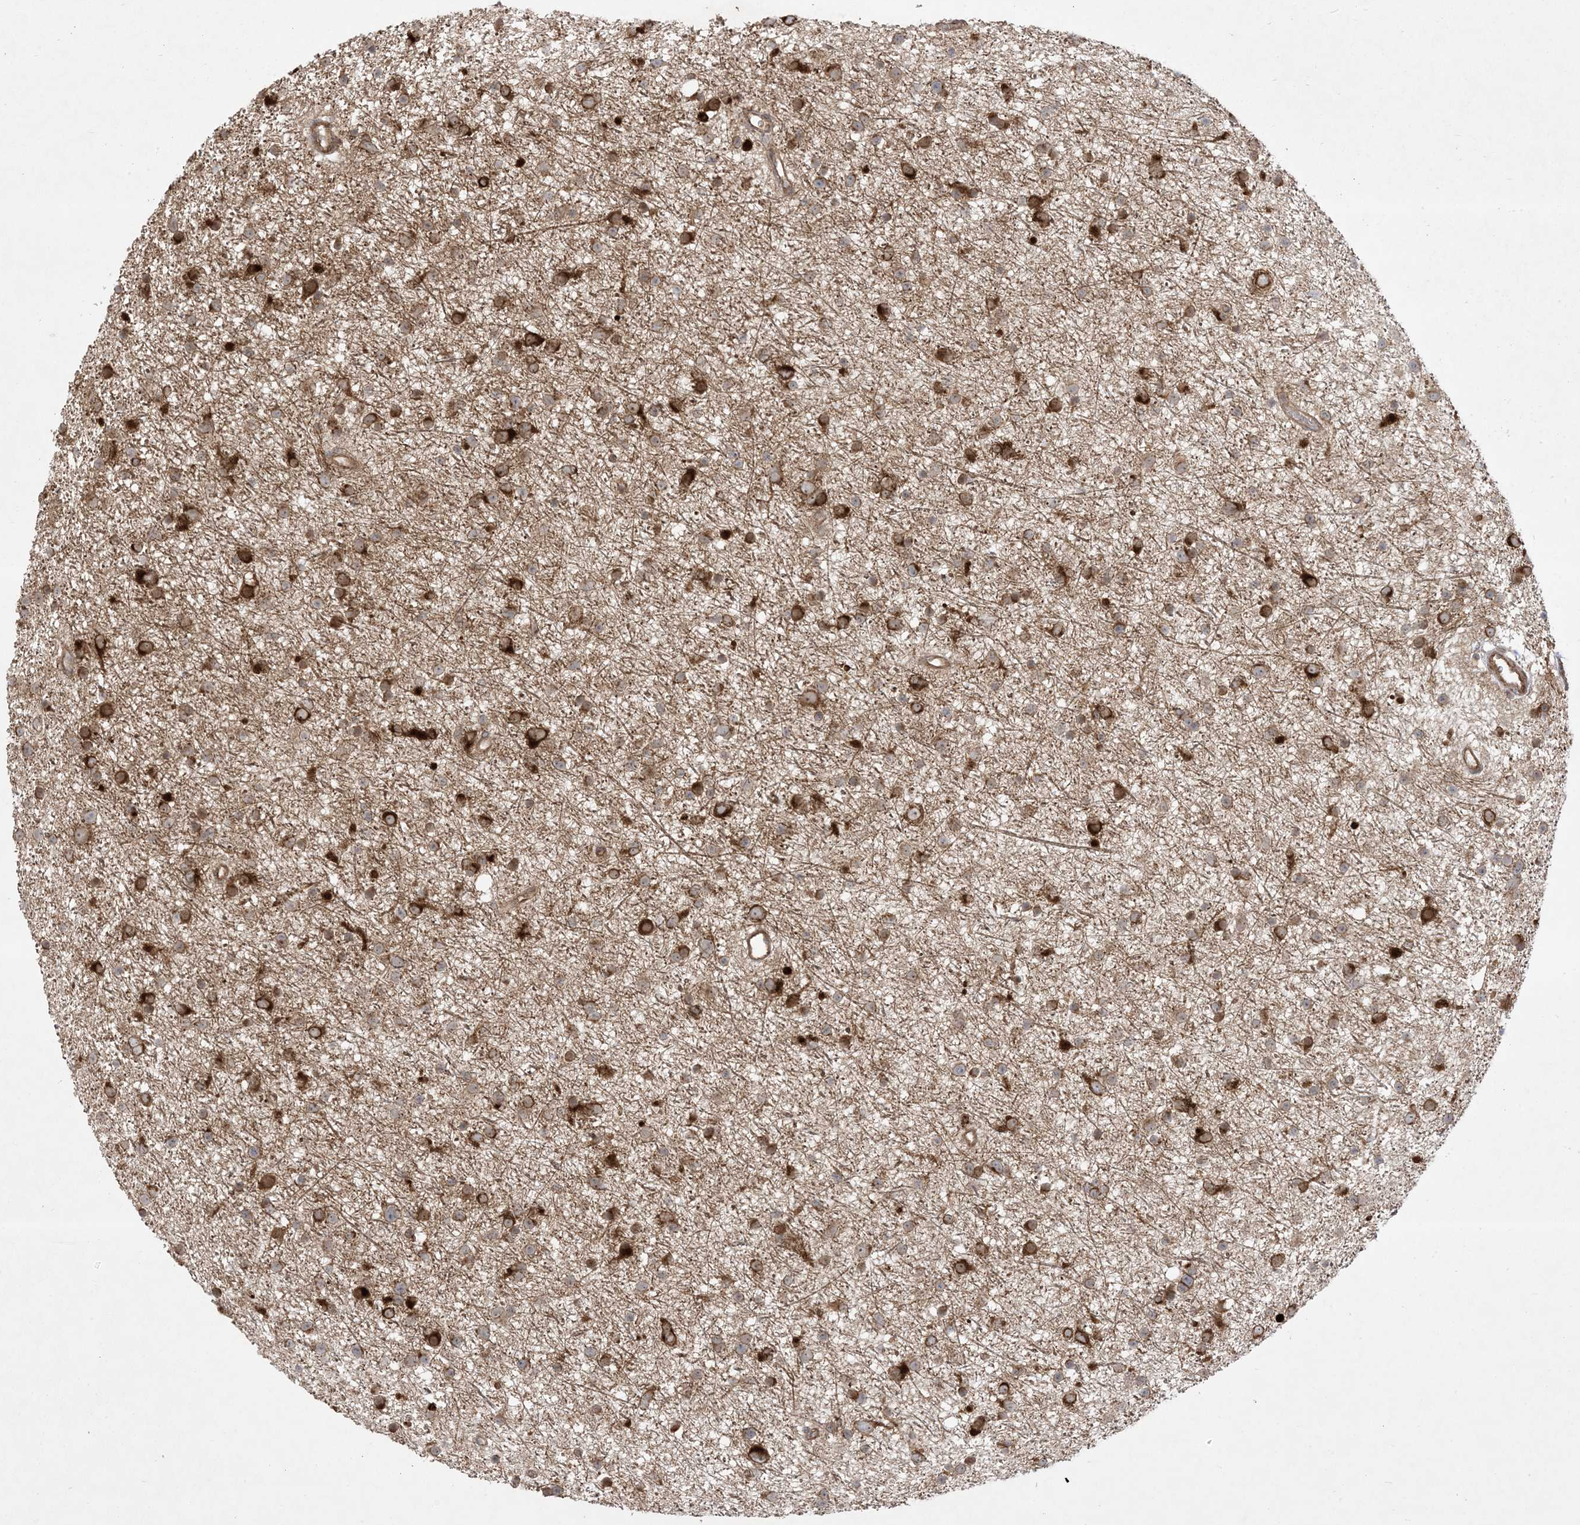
{"staining": {"intensity": "strong", "quantity": "25%-75%", "location": "cytoplasmic/membranous"}, "tissue": "glioma", "cell_type": "Tumor cells", "image_type": "cancer", "snomed": [{"axis": "morphology", "description": "Glioma, malignant, Low grade"}, {"axis": "topography", "description": "Cerebral cortex"}], "caption": "DAB immunohistochemical staining of human malignant glioma (low-grade) shows strong cytoplasmic/membranous protein positivity in about 25%-75% of tumor cells.", "gene": "SOGA3", "patient": {"sex": "female", "age": 39}}